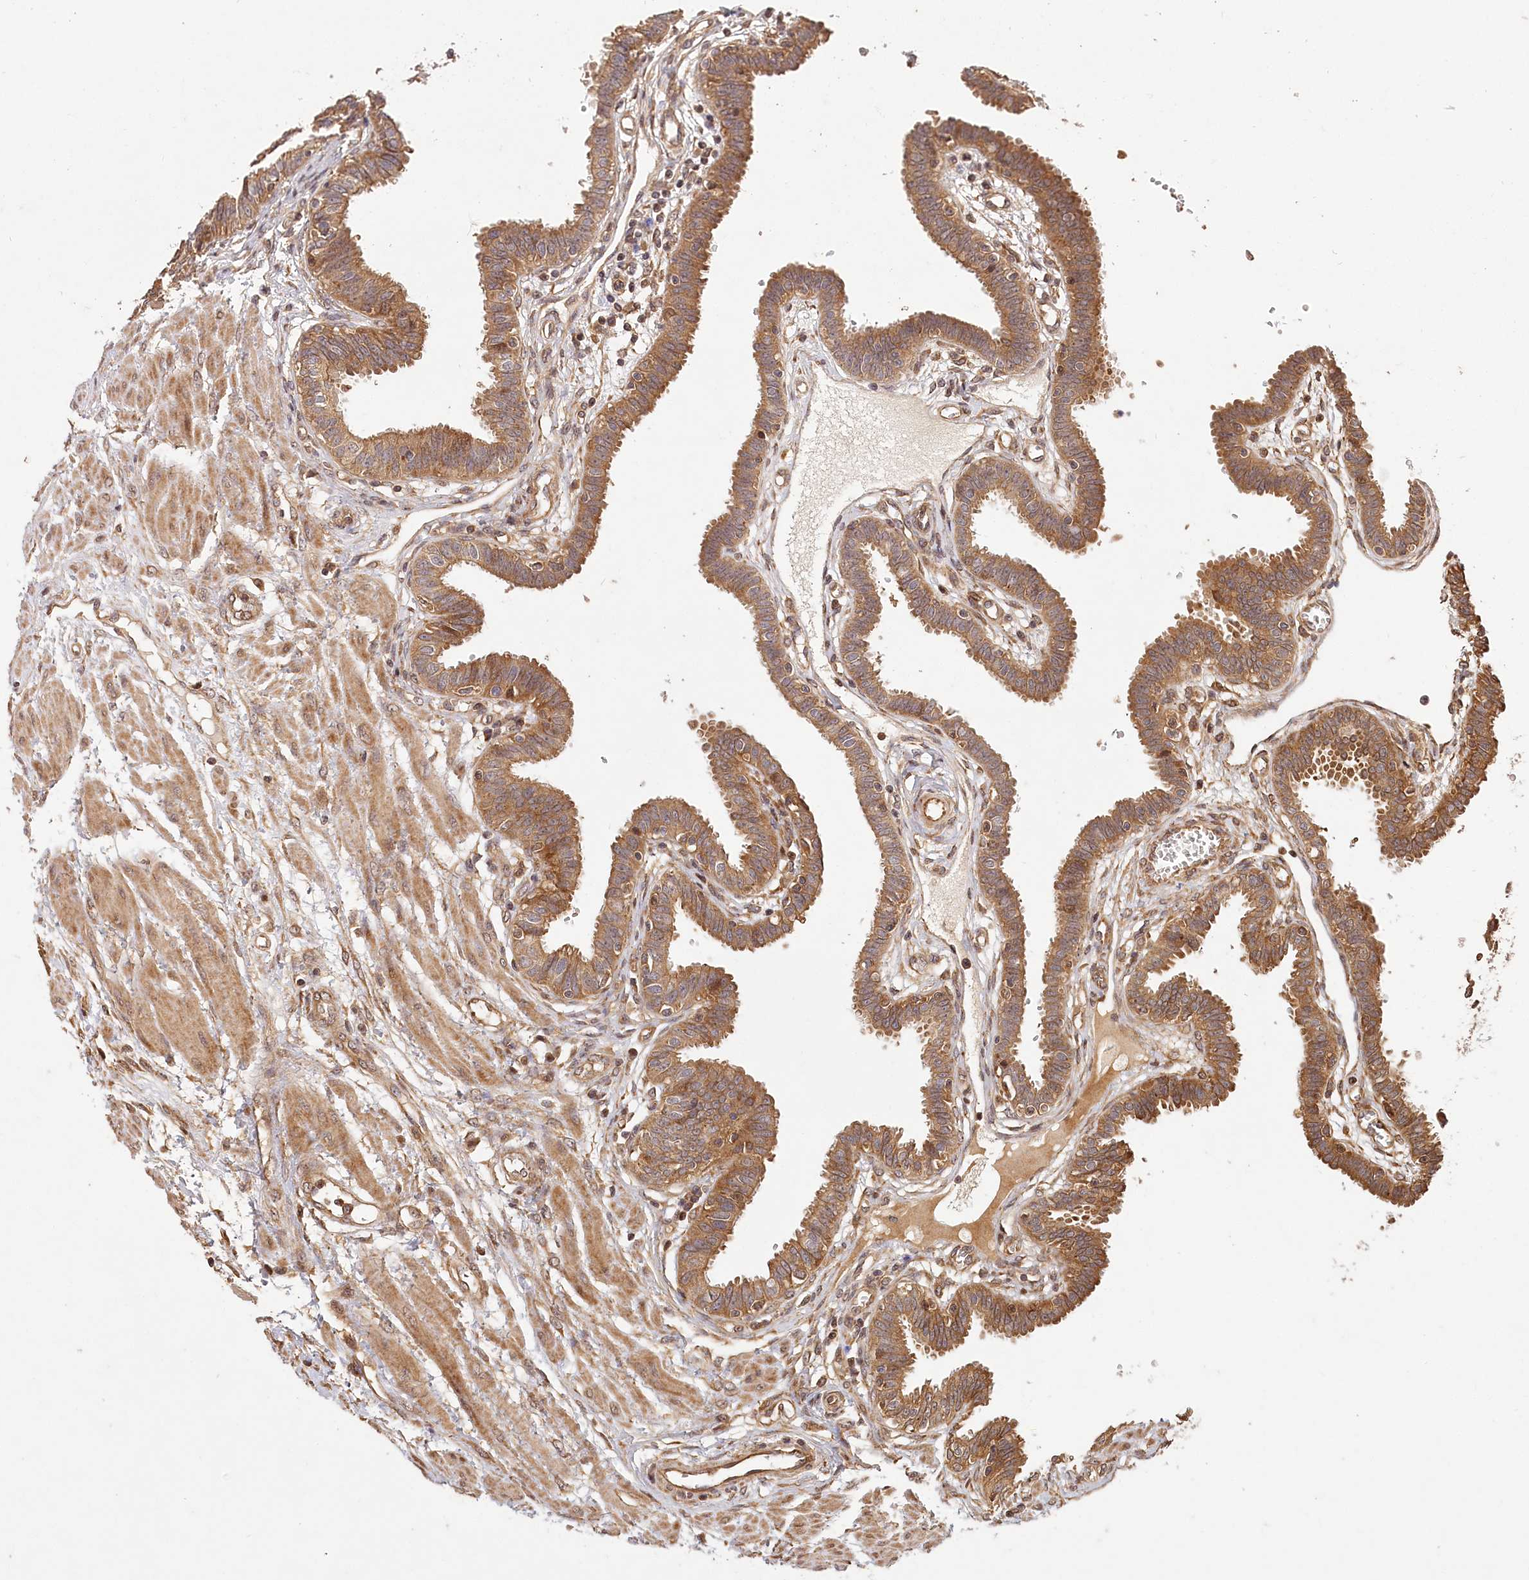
{"staining": {"intensity": "moderate", "quantity": ">75%", "location": "cytoplasmic/membranous"}, "tissue": "fallopian tube", "cell_type": "Glandular cells", "image_type": "normal", "snomed": [{"axis": "morphology", "description": "Normal tissue, NOS"}, {"axis": "topography", "description": "Fallopian tube"}], "caption": "Immunohistochemical staining of normal fallopian tube shows moderate cytoplasmic/membranous protein expression in approximately >75% of glandular cells. (DAB IHC, brown staining for protein, blue staining for nuclei).", "gene": "LSS", "patient": {"sex": "female", "age": 32}}